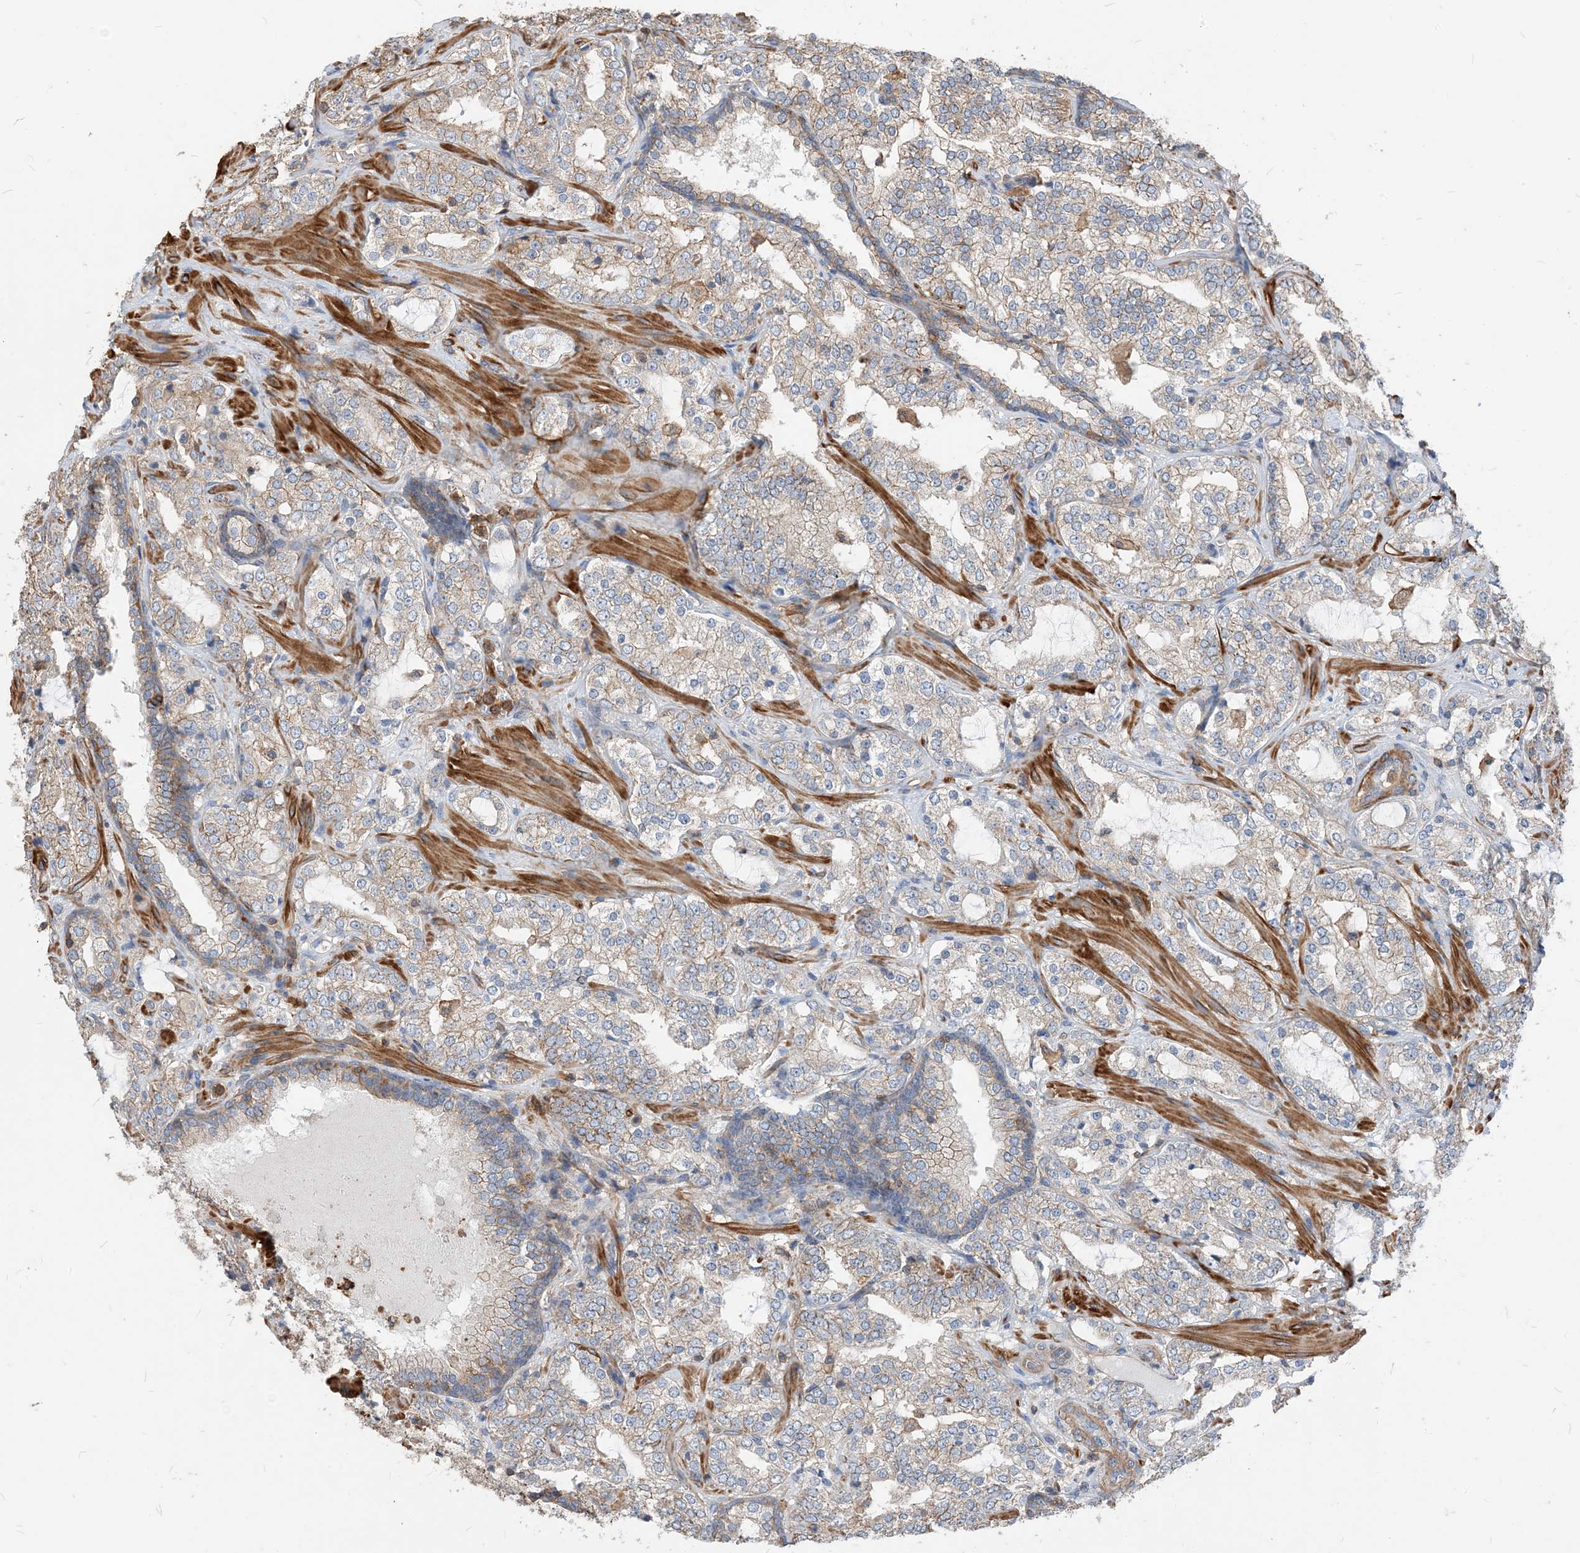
{"staining": {"intensity": "weak", "quantity": "<25%", "location": "cytoplasmic/membranous"}, "tissue": "prostate cancer", "cell_type": "Tumor cells", "image_type": "cancer", "snomed": [{"axis": "morphology", "description": "Adenocarcinoma, High grade"}, {"axis": "topography", "description": "Prostate"}], "caption": "The micrograph displays no significant positivity in tumor cells of prostate cancer.", "gene": "PARVG", "patient": {"sex": "male", "age": 64}}